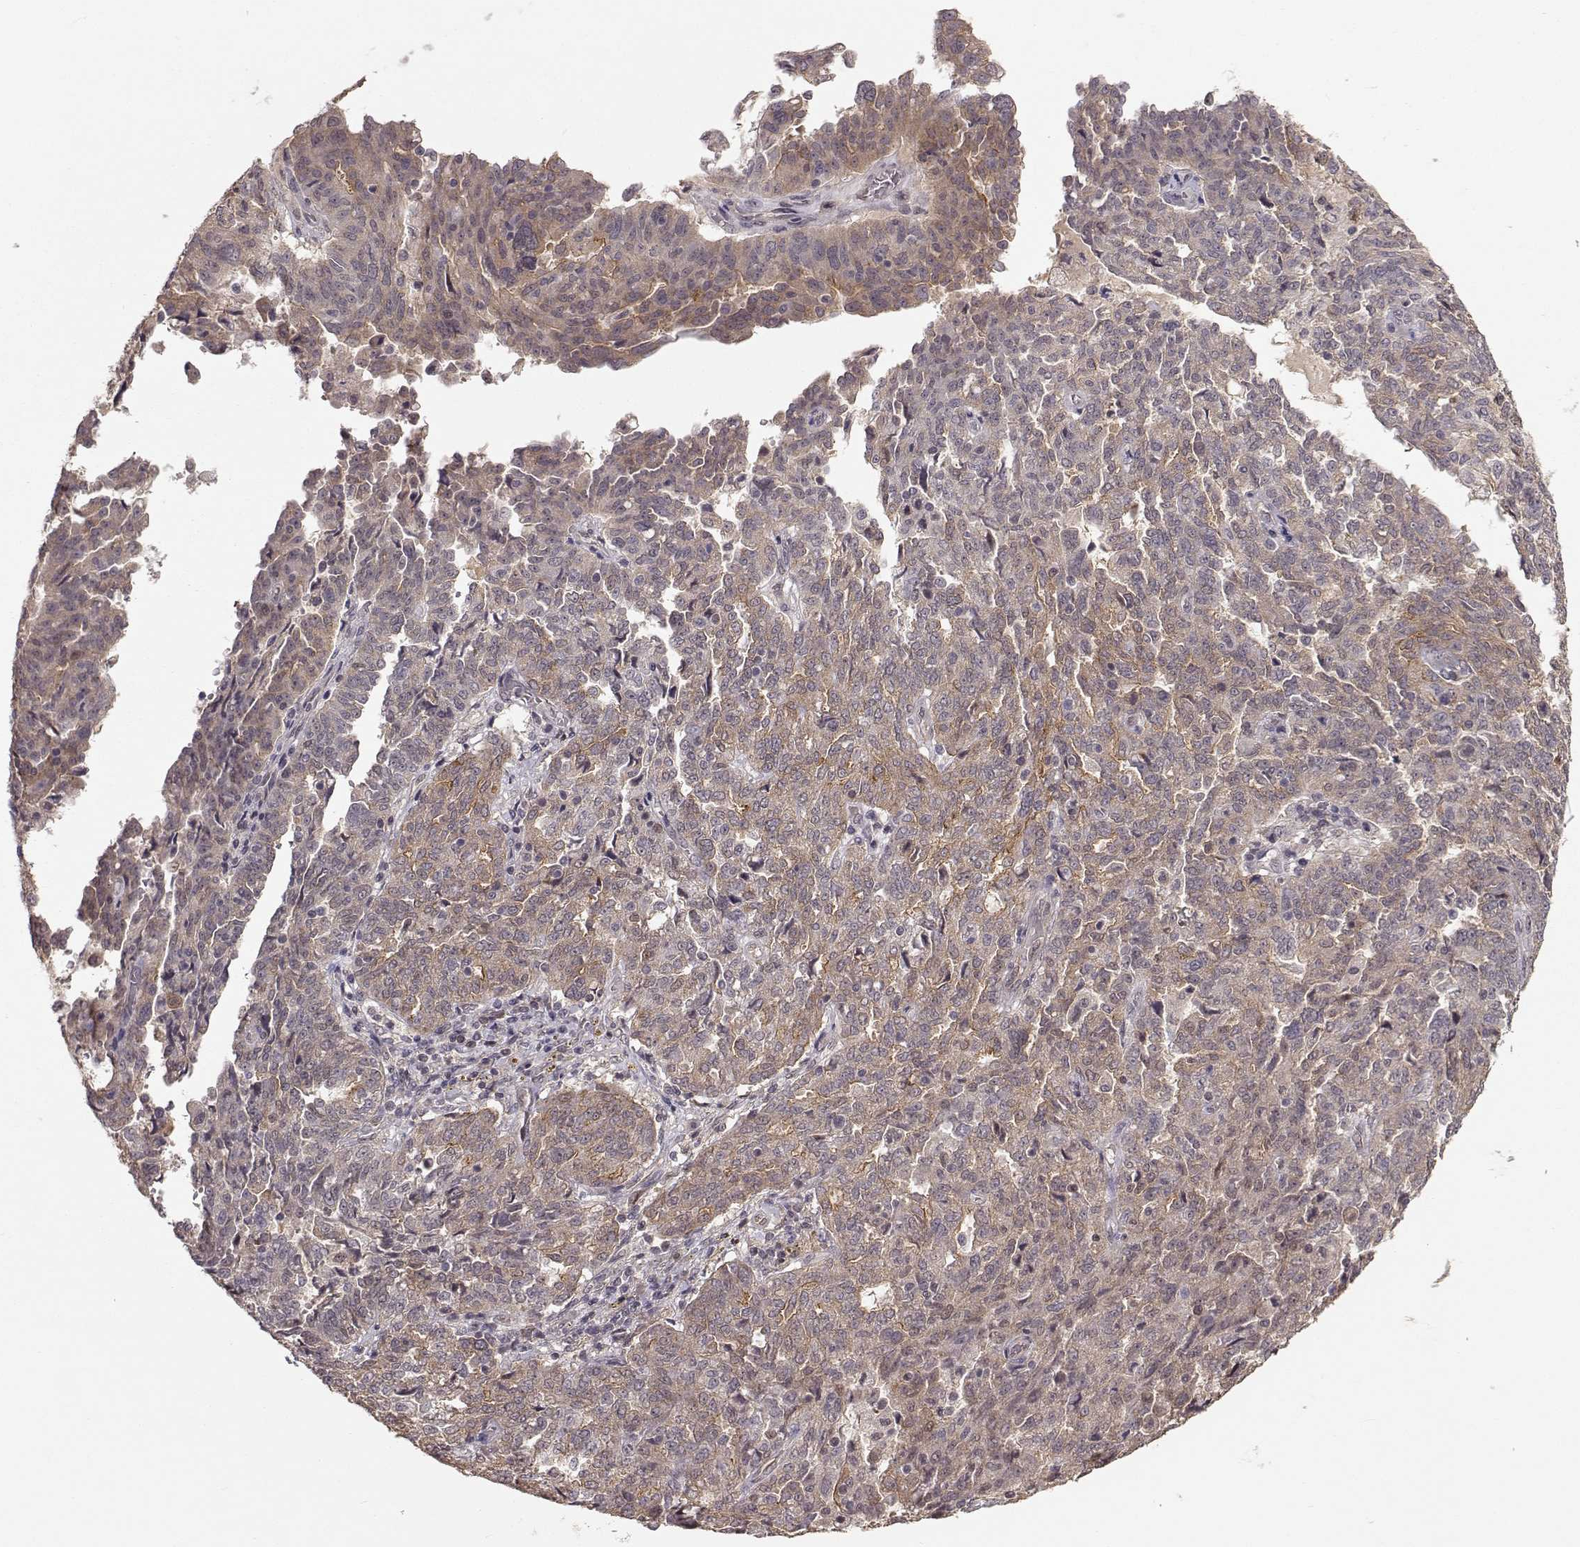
{"staining": {"intensity": "moderate", "quantity": "<25%", "location": "cytoplasmic/membranous"}, "tissue": "ovarian cancer", "cell_type": "Tumor cells", "image_type": "cancer", "snomed": [{"axis": "morphology", "description": "Cystadenocarcinoma, serous, NOS"}, {"axis": "topography", "description": "Ovary"}], "caption": "Protein staining of ovarian cancer tissue displays moderate cytoplasmic/membranous staining in approximately <25% of tumor cells.", "gene": "PLEKHG3", "patient": {"sex": "female", "age": 67}}